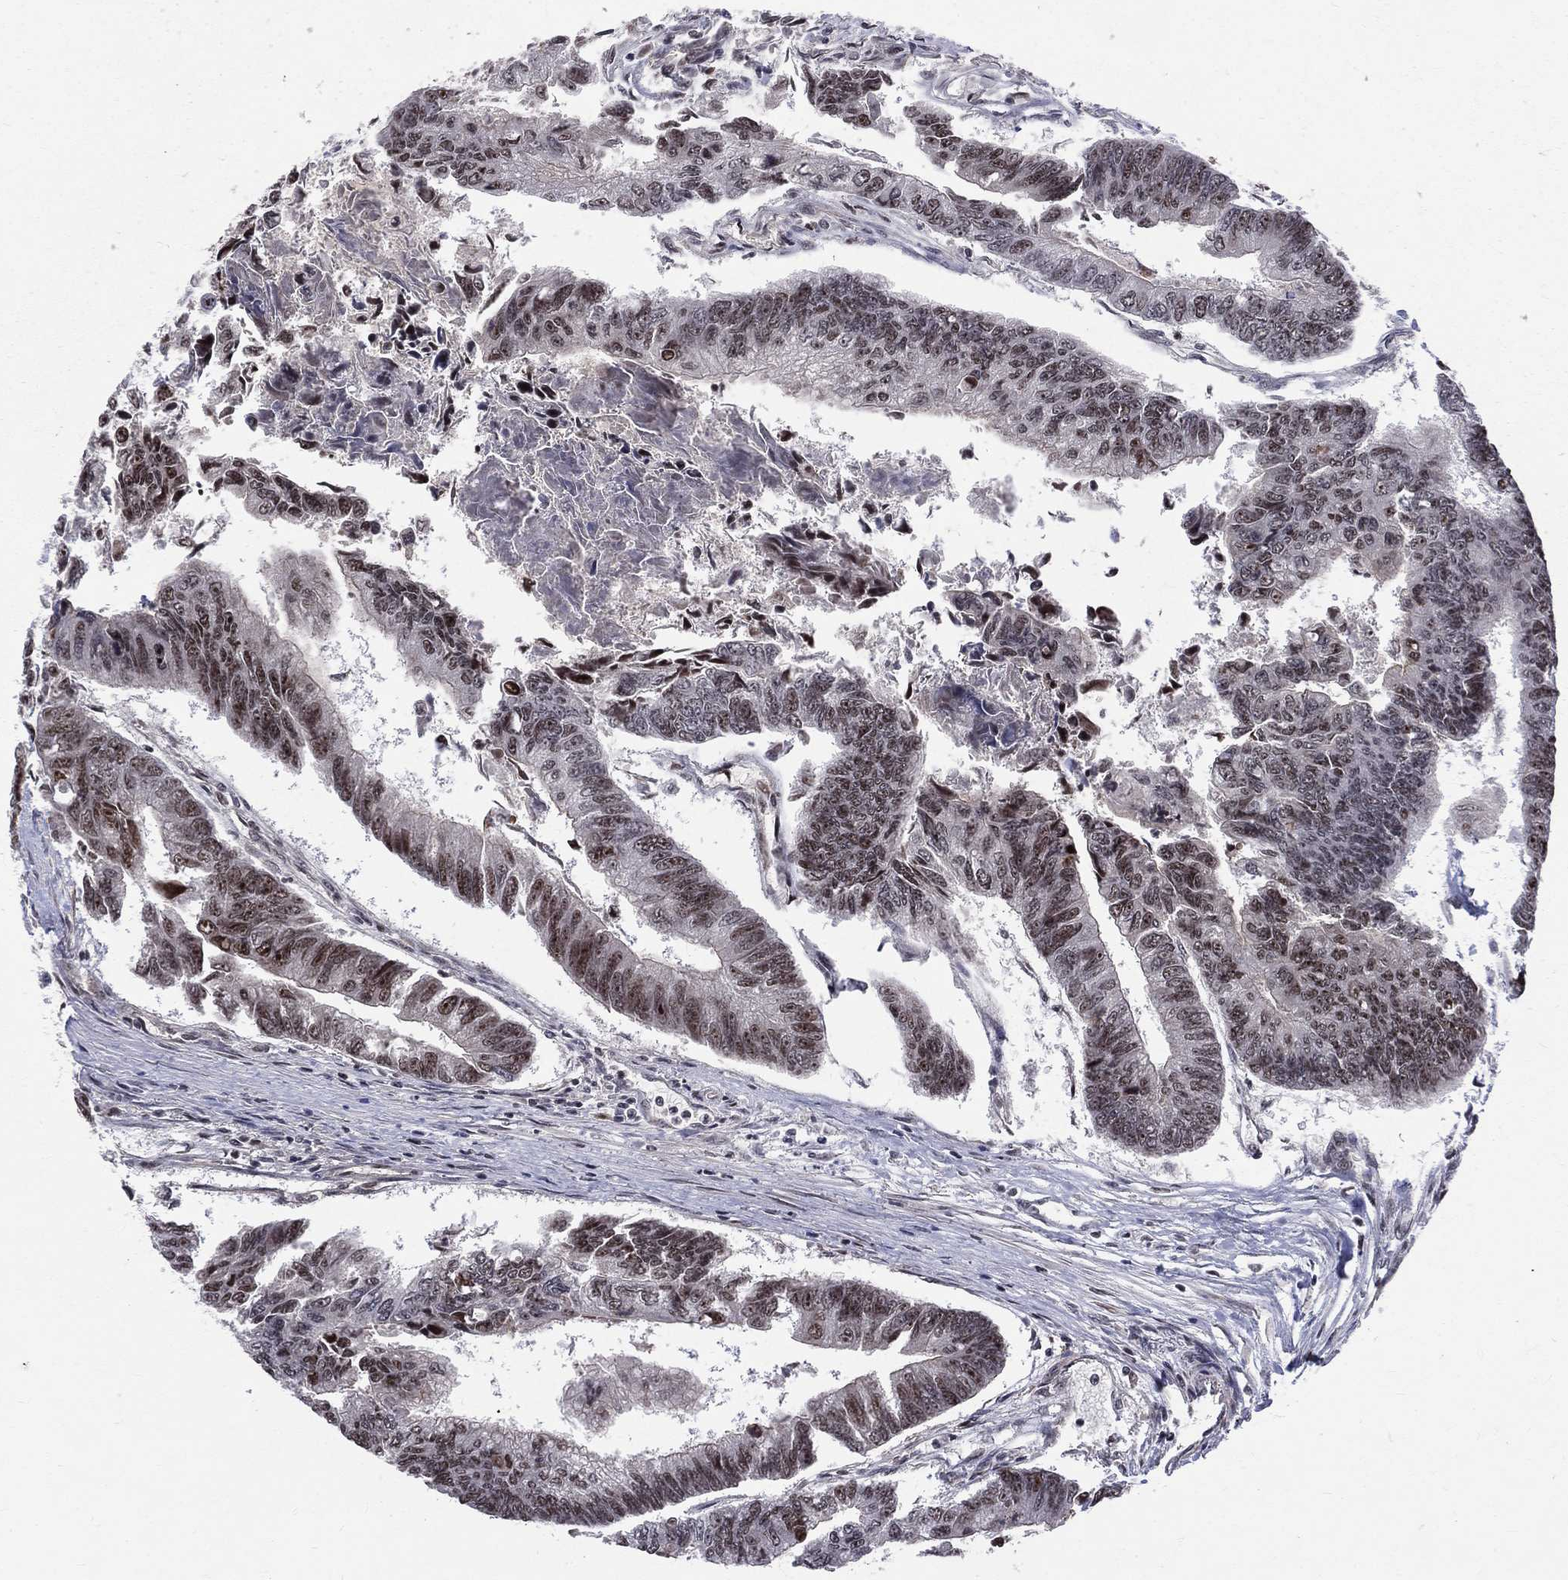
{"staining": {"intensity": "strong", "quantity": "<25%", "location": "nuclear"}, "tissue": "colorectal cancer", "cell_type": "Tumor cells", "image_type": "cancer", "snomed": [{"axis": "morphology", "description": "Adenocarcinoma, NOS"}, {"axis": "topography", "description": "Colon"}], "caption": "Human adenocarcinoma (colorectal) stained for a protein (brown) displays strong nuclear positive positivity in approximately <25% of tumor cells.", "gene": "SMC3", "patient": {"sex": "female", "age": 65}}